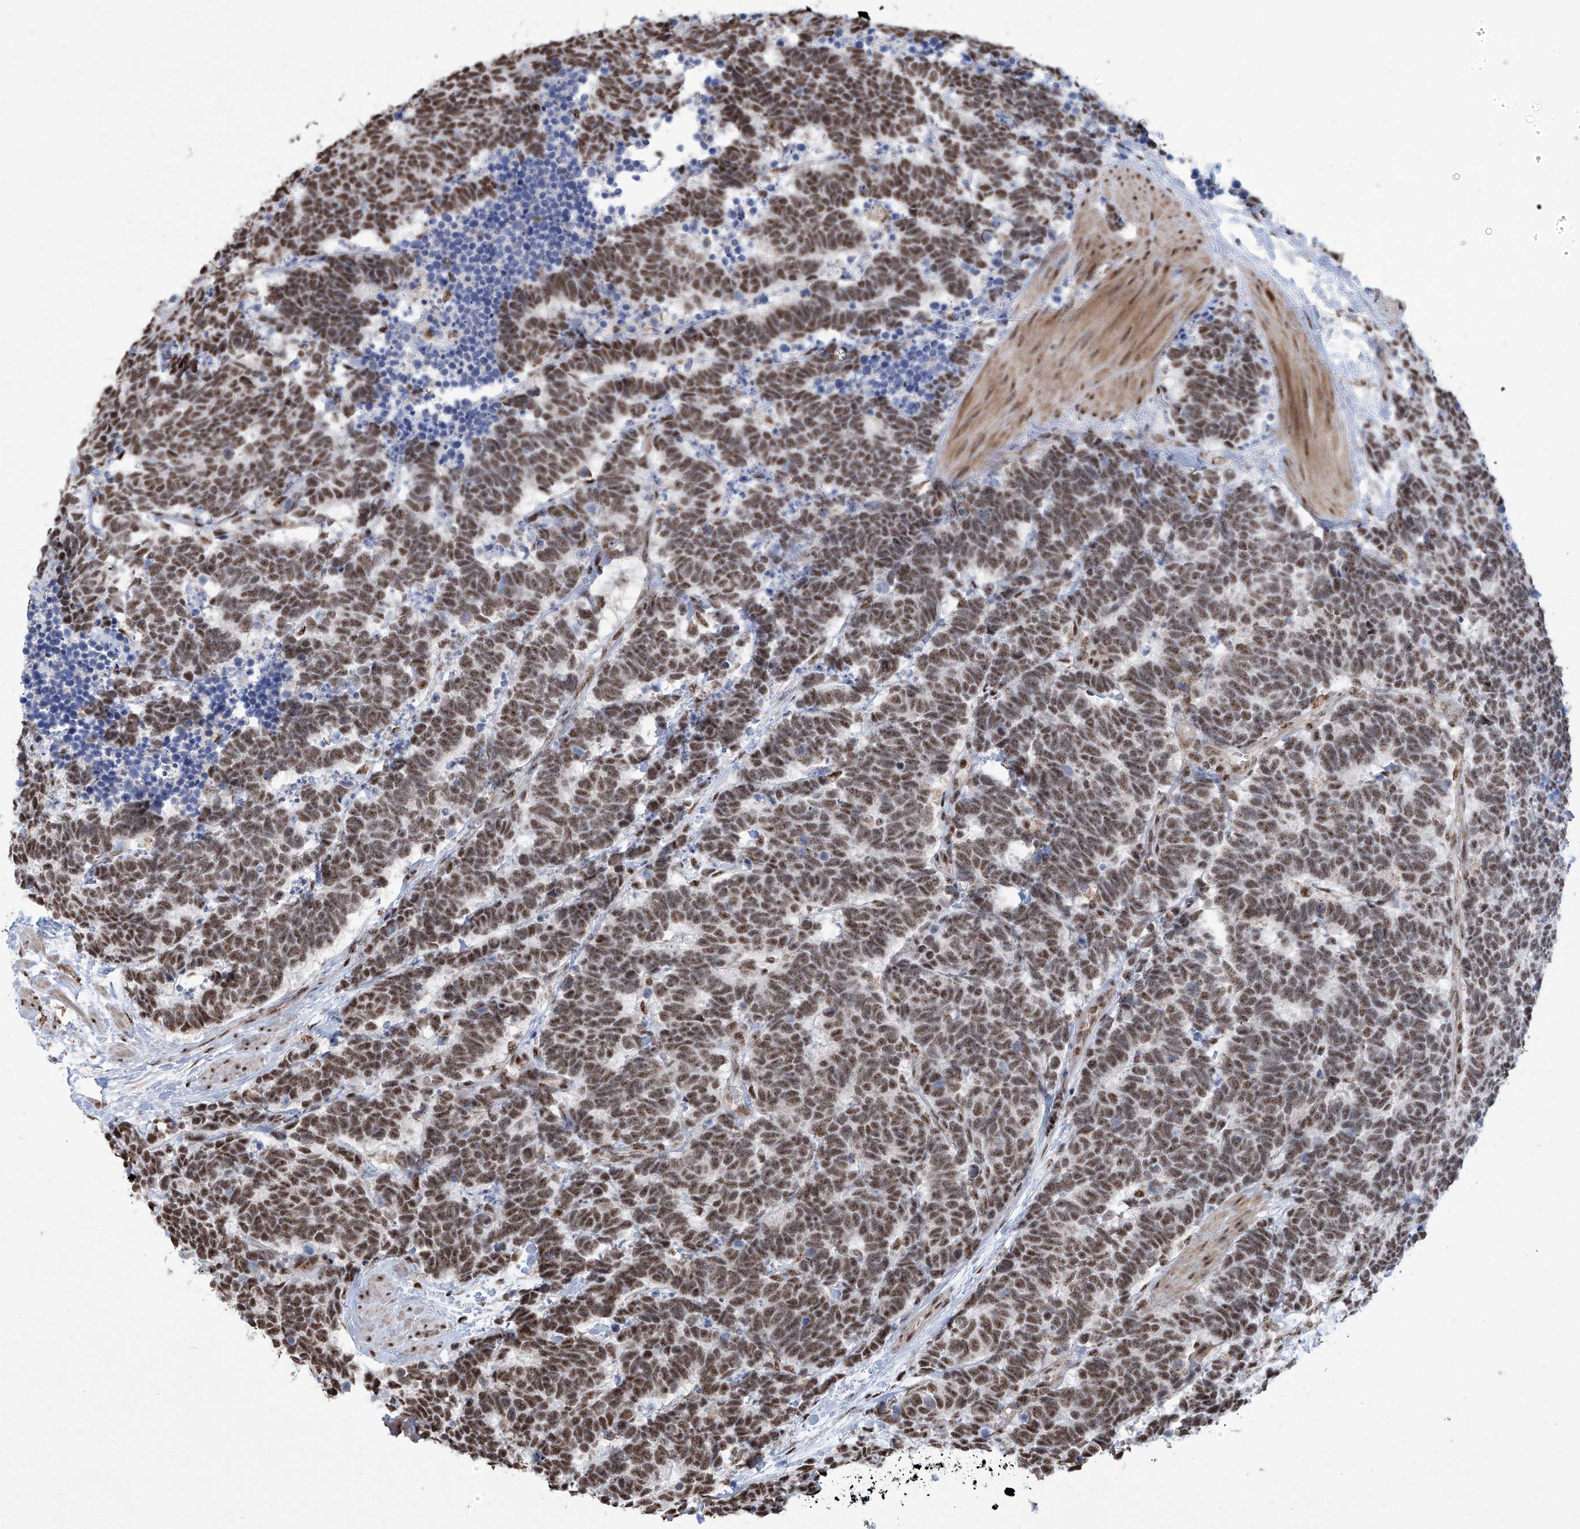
{"staining": {"intensity": "moderate", "quantity": ">75%", "location": "nuclear"}, "tissue": "carcinoid", "cell_type": "Tumor cells", "image_type": "cancer", "snomed": [{"axis": "morphology", "description": "Carcinoma, NOS"}, {"axis": "morphology", "description": "Carcinoid, malignant, NOS"}, {"axis": "topography", "description": "Urinary bladder"}], "caption": "This micrograph reveals immunohistochemistry (IHC) staining of human carcinoid (malignant), with medium moderate nuclear staining in approximately >75% of tumor cells.", "gene": "FBXL4", "patient": {"sex": "male", "age": 57}}